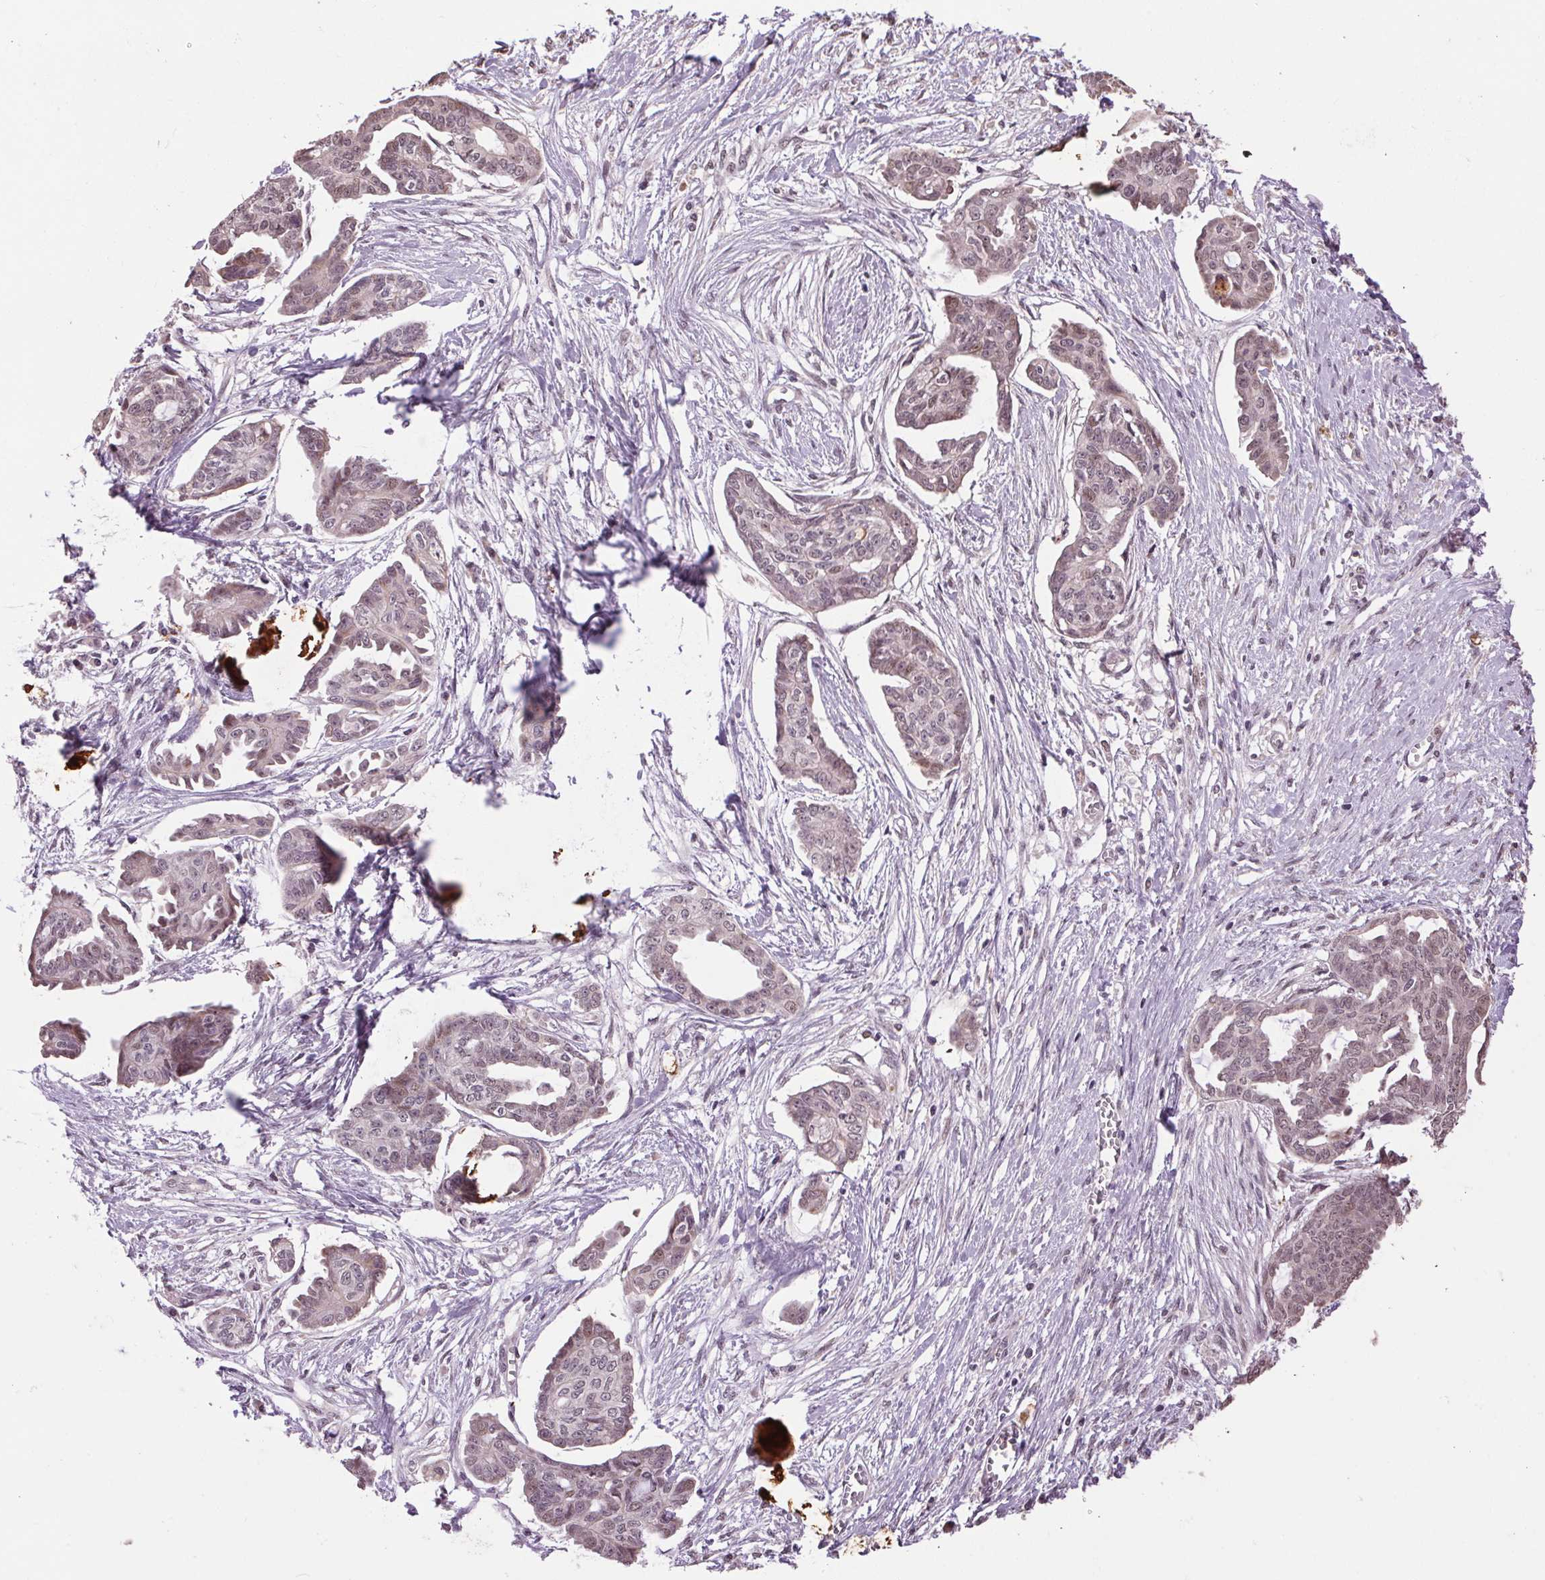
{"staining": {"intensity": "weak", "quantity": "25%-75%", "location": "cytoplasmic/membranous,nuclear"}, "tissue": "ovarian cancer", "cell_type": "Tumor cells", "image_type": "cancer", "snomed": [{"axis": "morphology", "description": "Cystadenocarcinoma, serous, NOS"}, {"axis": "topography", "description": "Ovary"}], "caption": "Immunohistochemical staining of serous cystadenocarcinoma (ovarian) reveals low levels of weak cytoplasmic/membranous and nuclear protein positivity in approximately 25%-75% of tumor cells.", "gene": "VWA3B", "patient": {"sex": "female", "age": 71}}